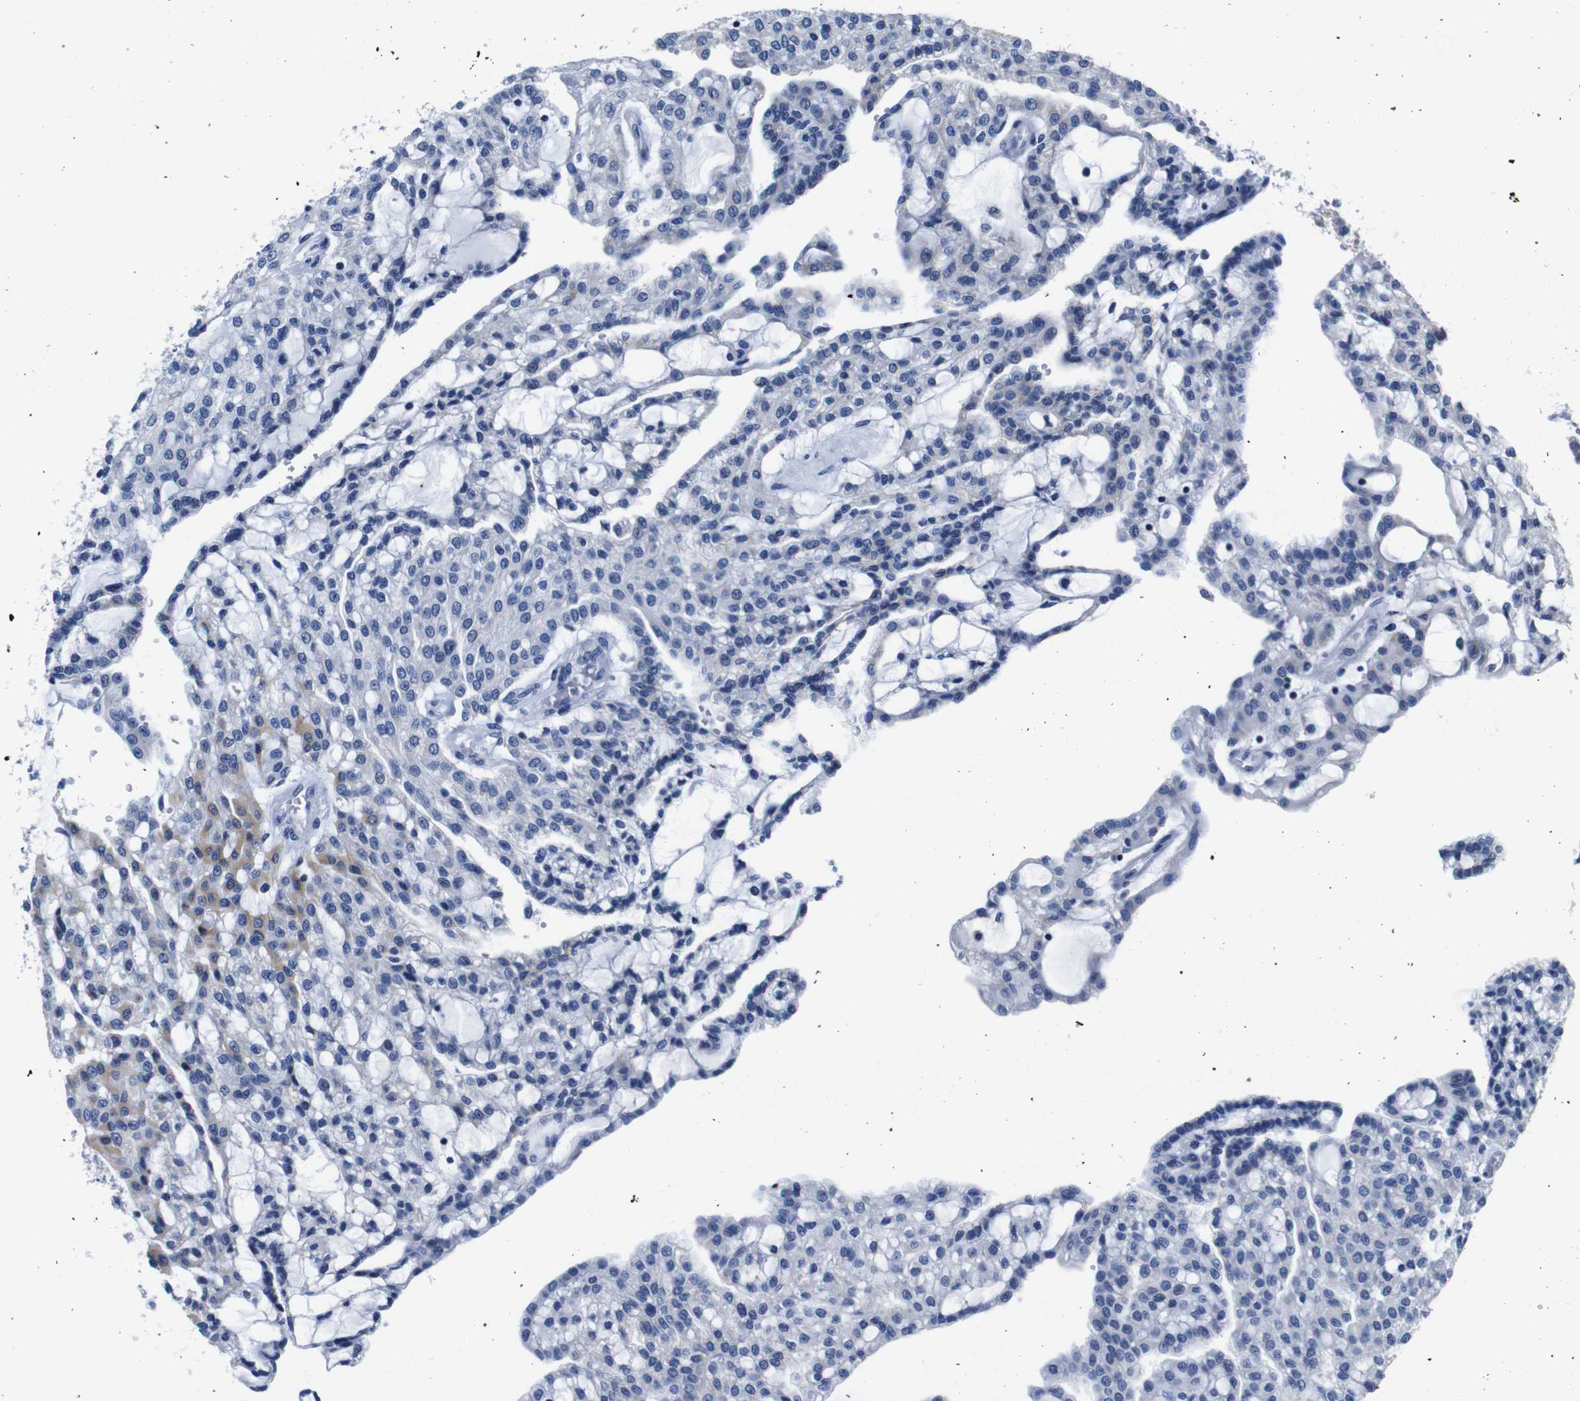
{"staining": {"intensity": "weak", "quantity": "<25%", "location": "cytoplasmic/membranous"}, "tissue": "renal cancer", "cell_type": "Tumor cells", "image_type": "cancer", "snomed": [{"axis": "morphology", "description": "Adenocarcinoma, NOS"}, {"axis": "topography", "description": "Kidney"}], "caption": "This is an immunohistochemistry (IHC) histopathology image of renal adenocarcinoma. There is no staining in tumor cells.", "gene": "SNX19", "patient": {"sex": "male", "age": 63}}